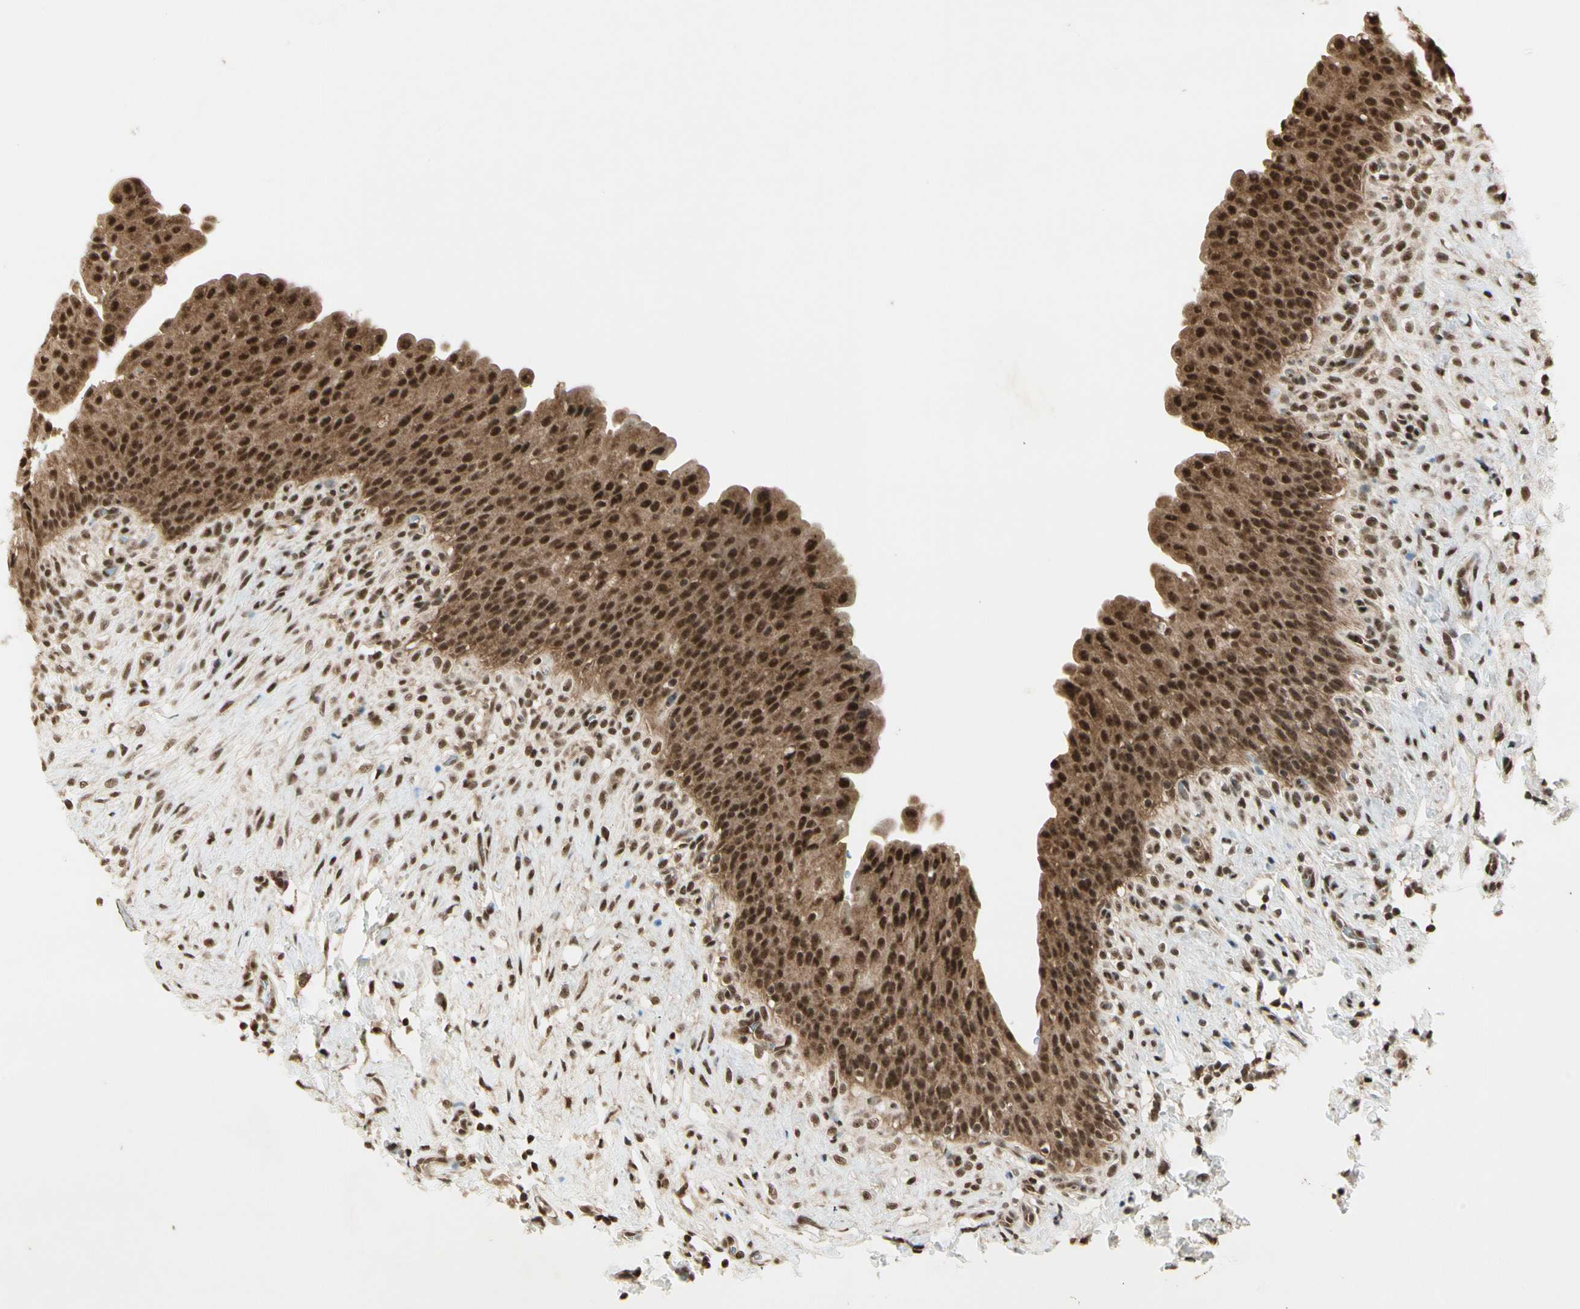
{"staining": {"intensity": "moderate", "quantity": ">75%", "location": "cytoplasmic/membranous,nuclear"}, "tissue": "urinary bladder", "cell_type": "Urothelial cells", "image_type": "normal", "snomed": [{"axis": "morphology", "description": "Normal tissue, NOS"}, {"axis": "topography", "description": "Urinary bladder"}], "caption": "A photomicrograph of urinary bladder stained for a protein shows moderate cytoplasmic/membranous,nuclear brown staining in urothelial cells.", "gene": "SMN2", "patient": {"sex": "female", "age": 79}}